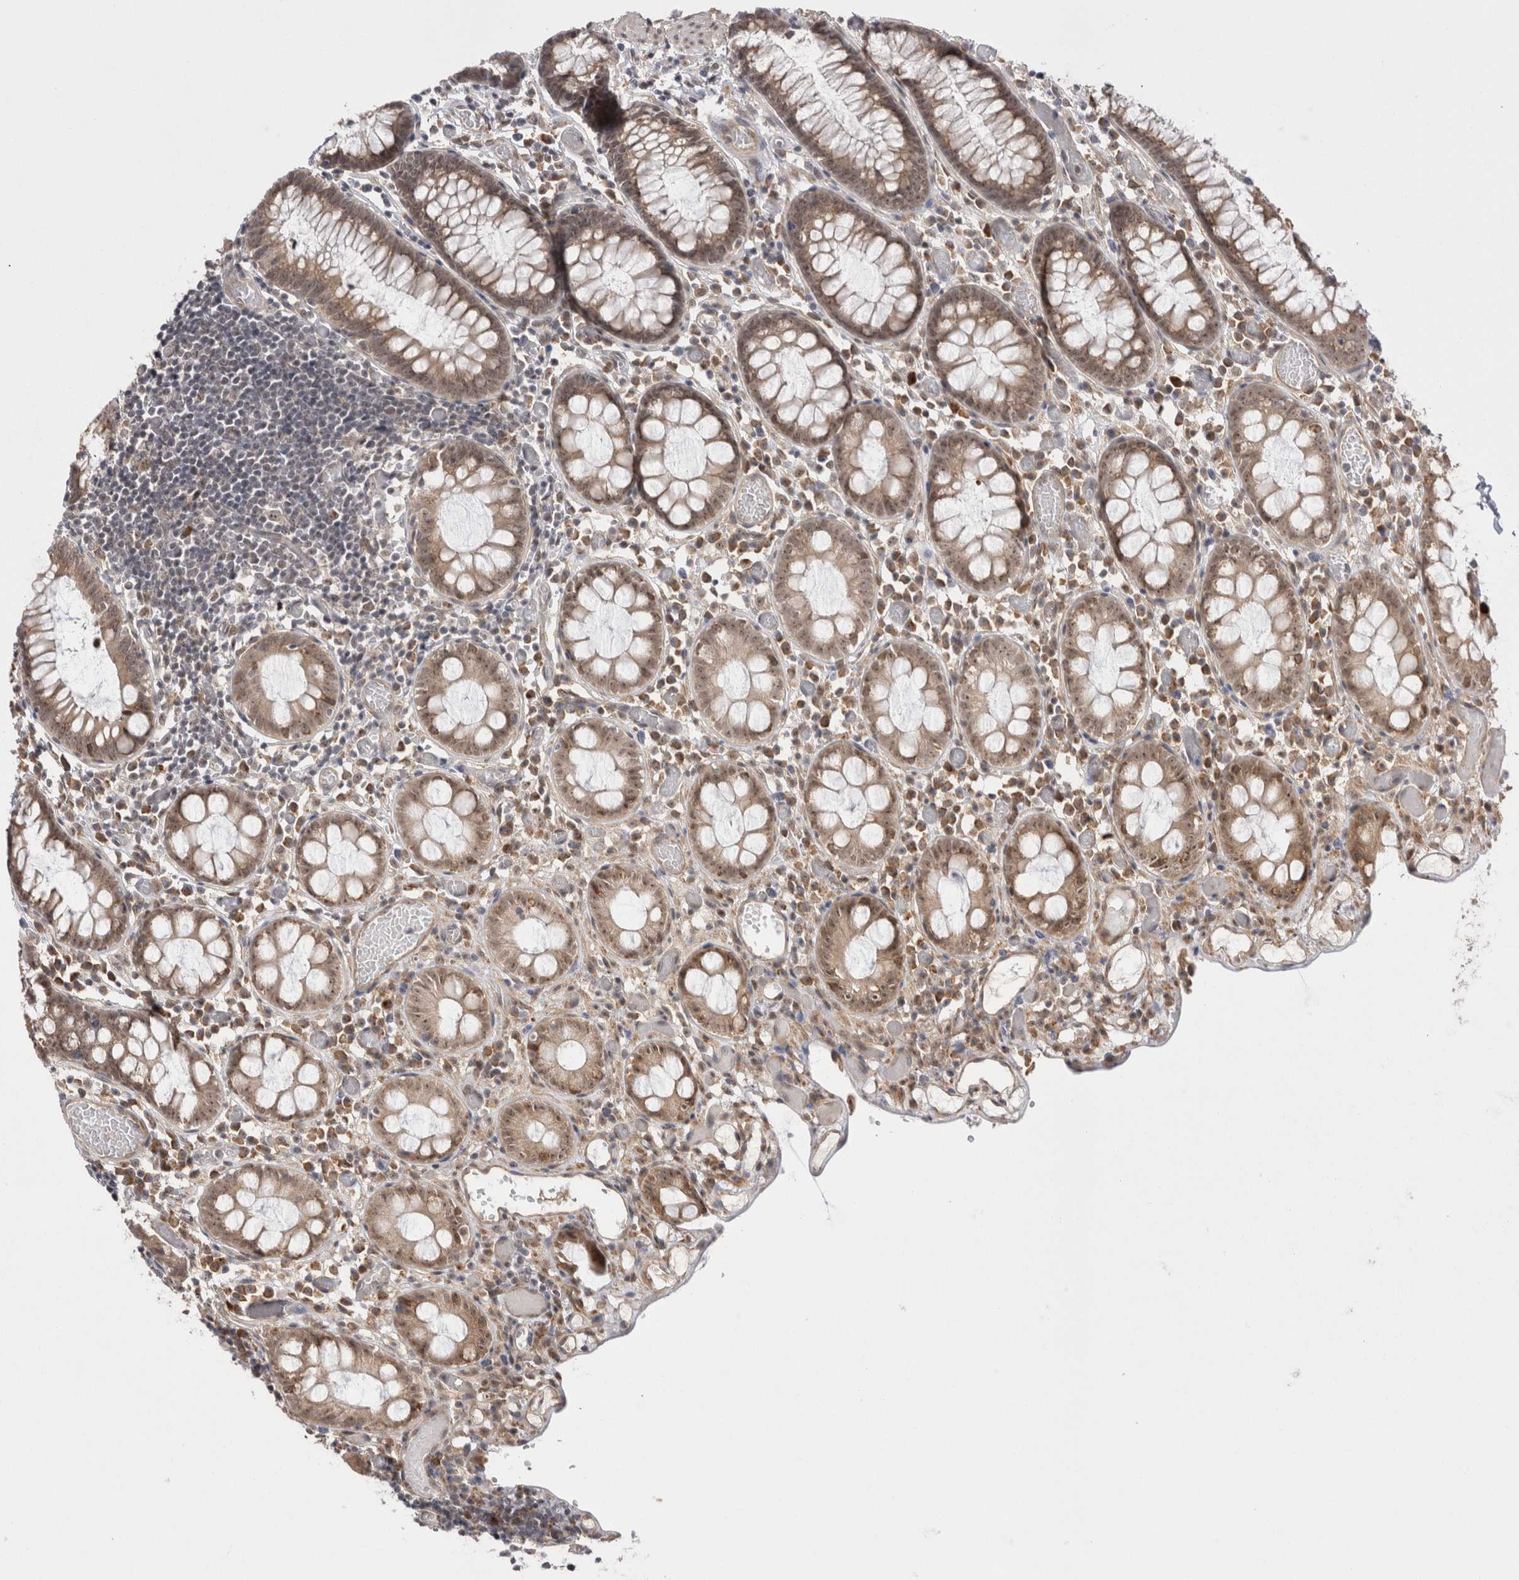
{"staining": {"intensity": "moderate", "quantity": ">75%", "location": "cytoplasmic/membranous"}, "tissue": "colon", "cell_type": "Endothelial cells", "image_type": "normal", "snomed": [{"axis": "morphology", "description": "Normal tissue, NOS"}, {"axis": "topography", "description": "Colon"}], "caption": "Approximately >75% of endothelial cells in unremarkable colon exhibit moderate cytoplasmic/membranous protein positivity as visualized by brown immunohistochemical staining.", "gene": "EXOSC4", "patient": {"sex": "male", "age": 14}}